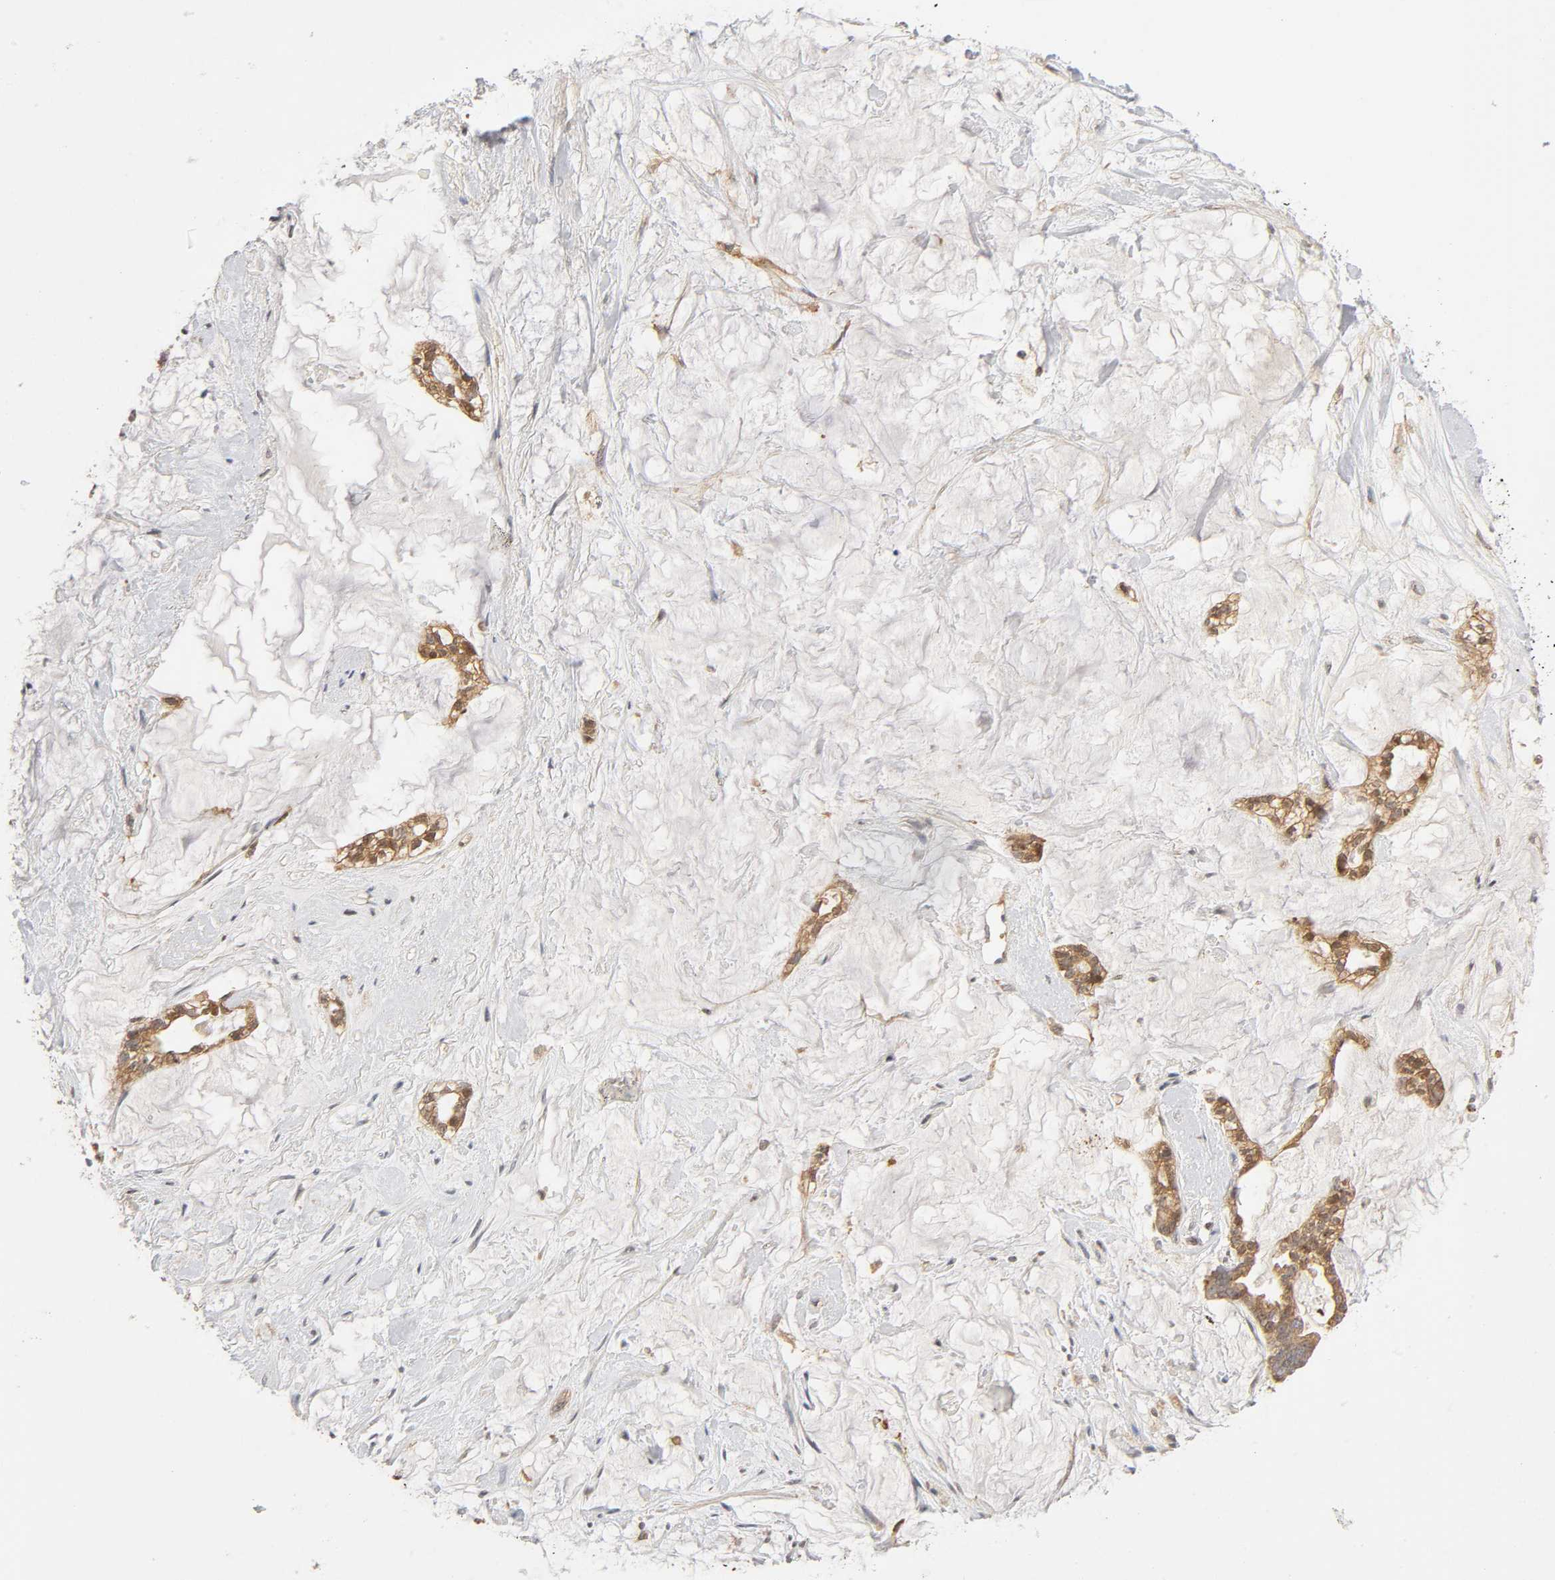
{"staining": {"intensity": "moderate", "quantity": ">75%", "location": "cytoplasmic/membranous"}, "tissue": "pancreatic cancer", "cell_type": "Tumor cells", "image_type": "cancer", "snomed": [{"axis": "morphology", "description": "Adenocarcinoma, NOS"}, {"axis": "topography", "description": "Pancreas"}], "caption": "This is a histology image of immunohistochemistry (IHC) staining of pancreatic cancer, which shows moderate positivity in the cytoplasmic/membranous of tumor cells.", "gene": "PAFAH1B1", "patient": {"sex": "female", "age": 73}}